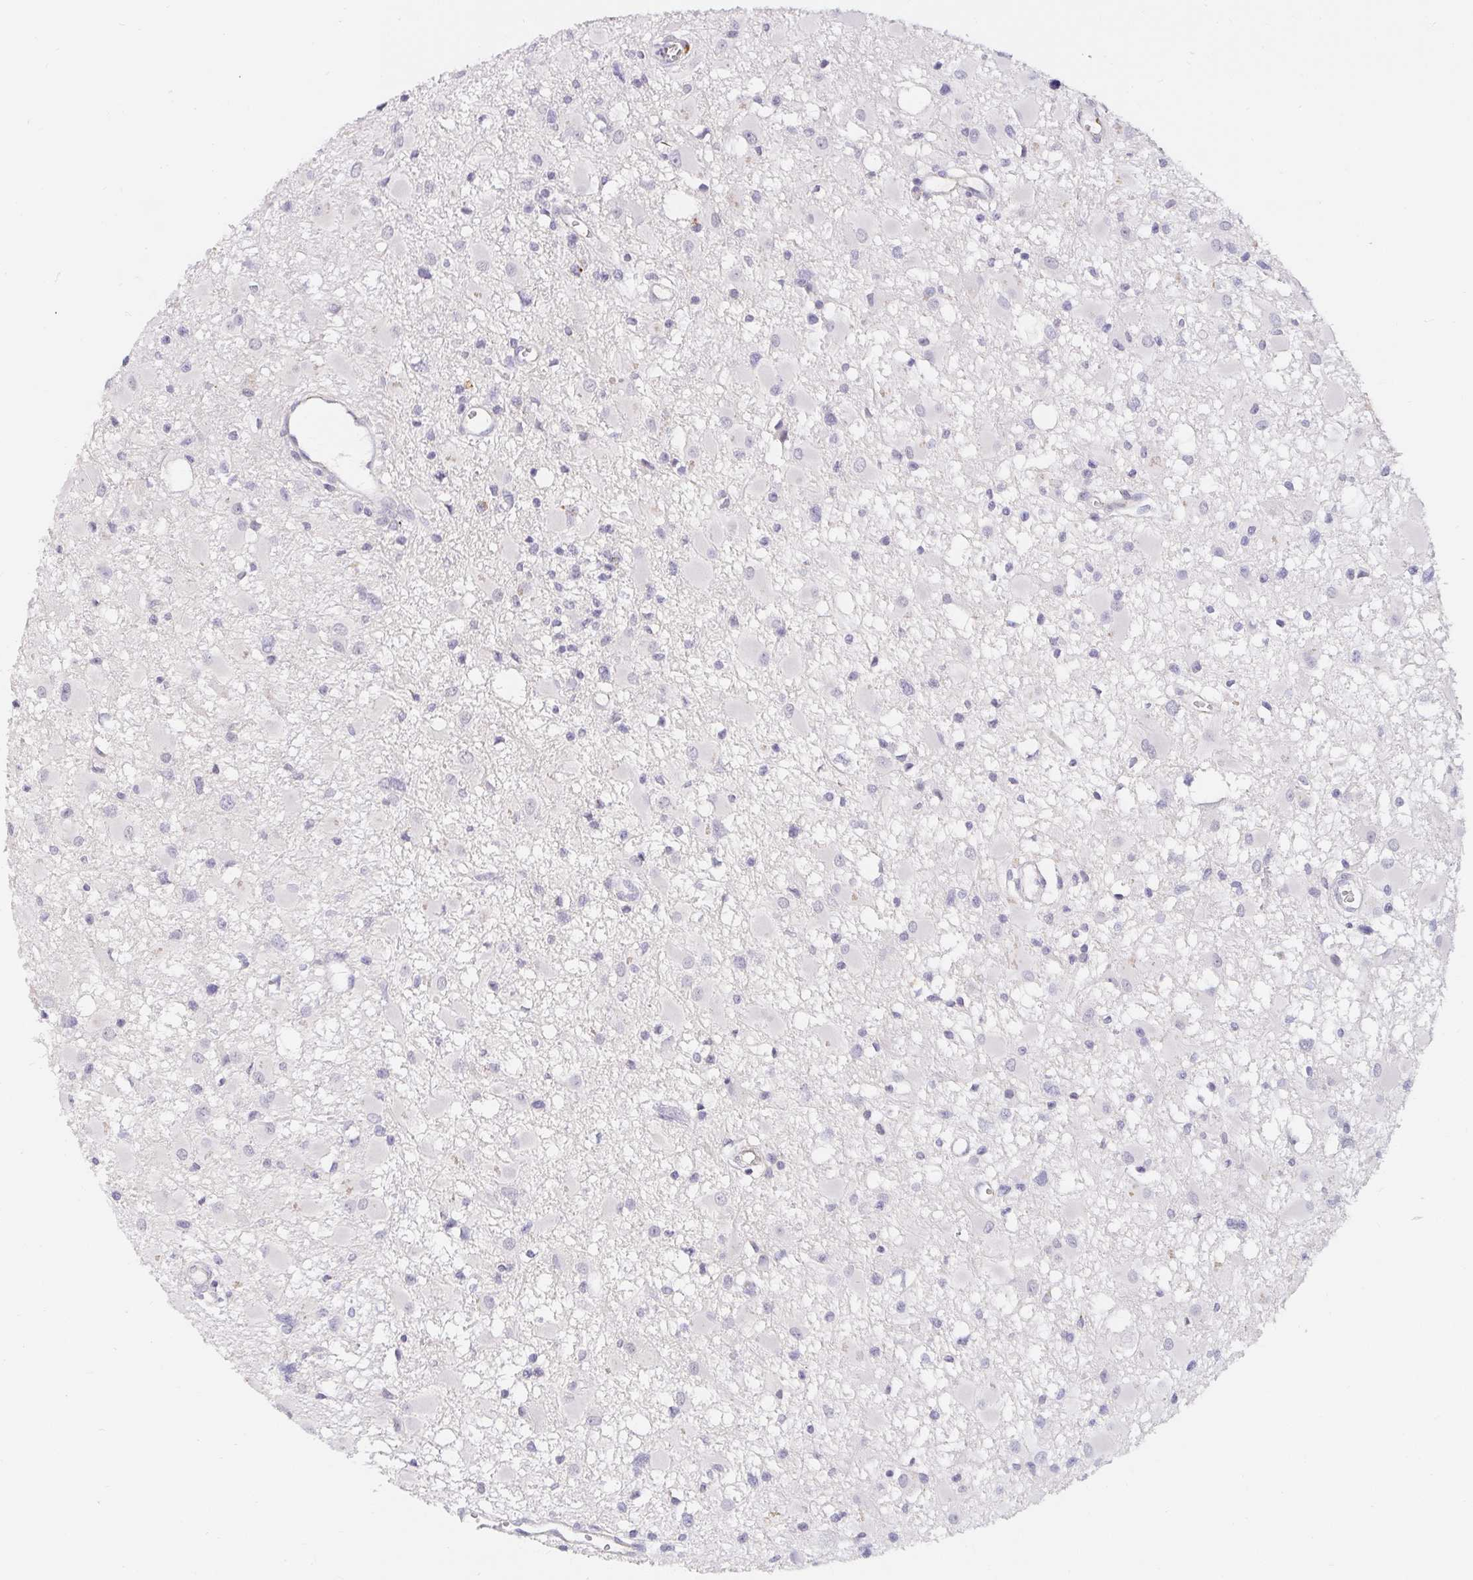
{"staining": {"intensity": "negative", "quantity": "none", "location": "none"}, "tissue": "glioma", "cell_type": "Tumor cells", "image_type": "cancer", "snomed": [{"axis": "morphology", "description": "Glioma, malignant, High grade"}, {"axis": "topography", "description": "Brain"}], "caption": "Human malignant glioma (high-grade) stained for a protein using immunohistochemistry demonstrates no staining in tumor cells.", "gene": "PDX1", "patient": {"sex": "male", "age": 54}}